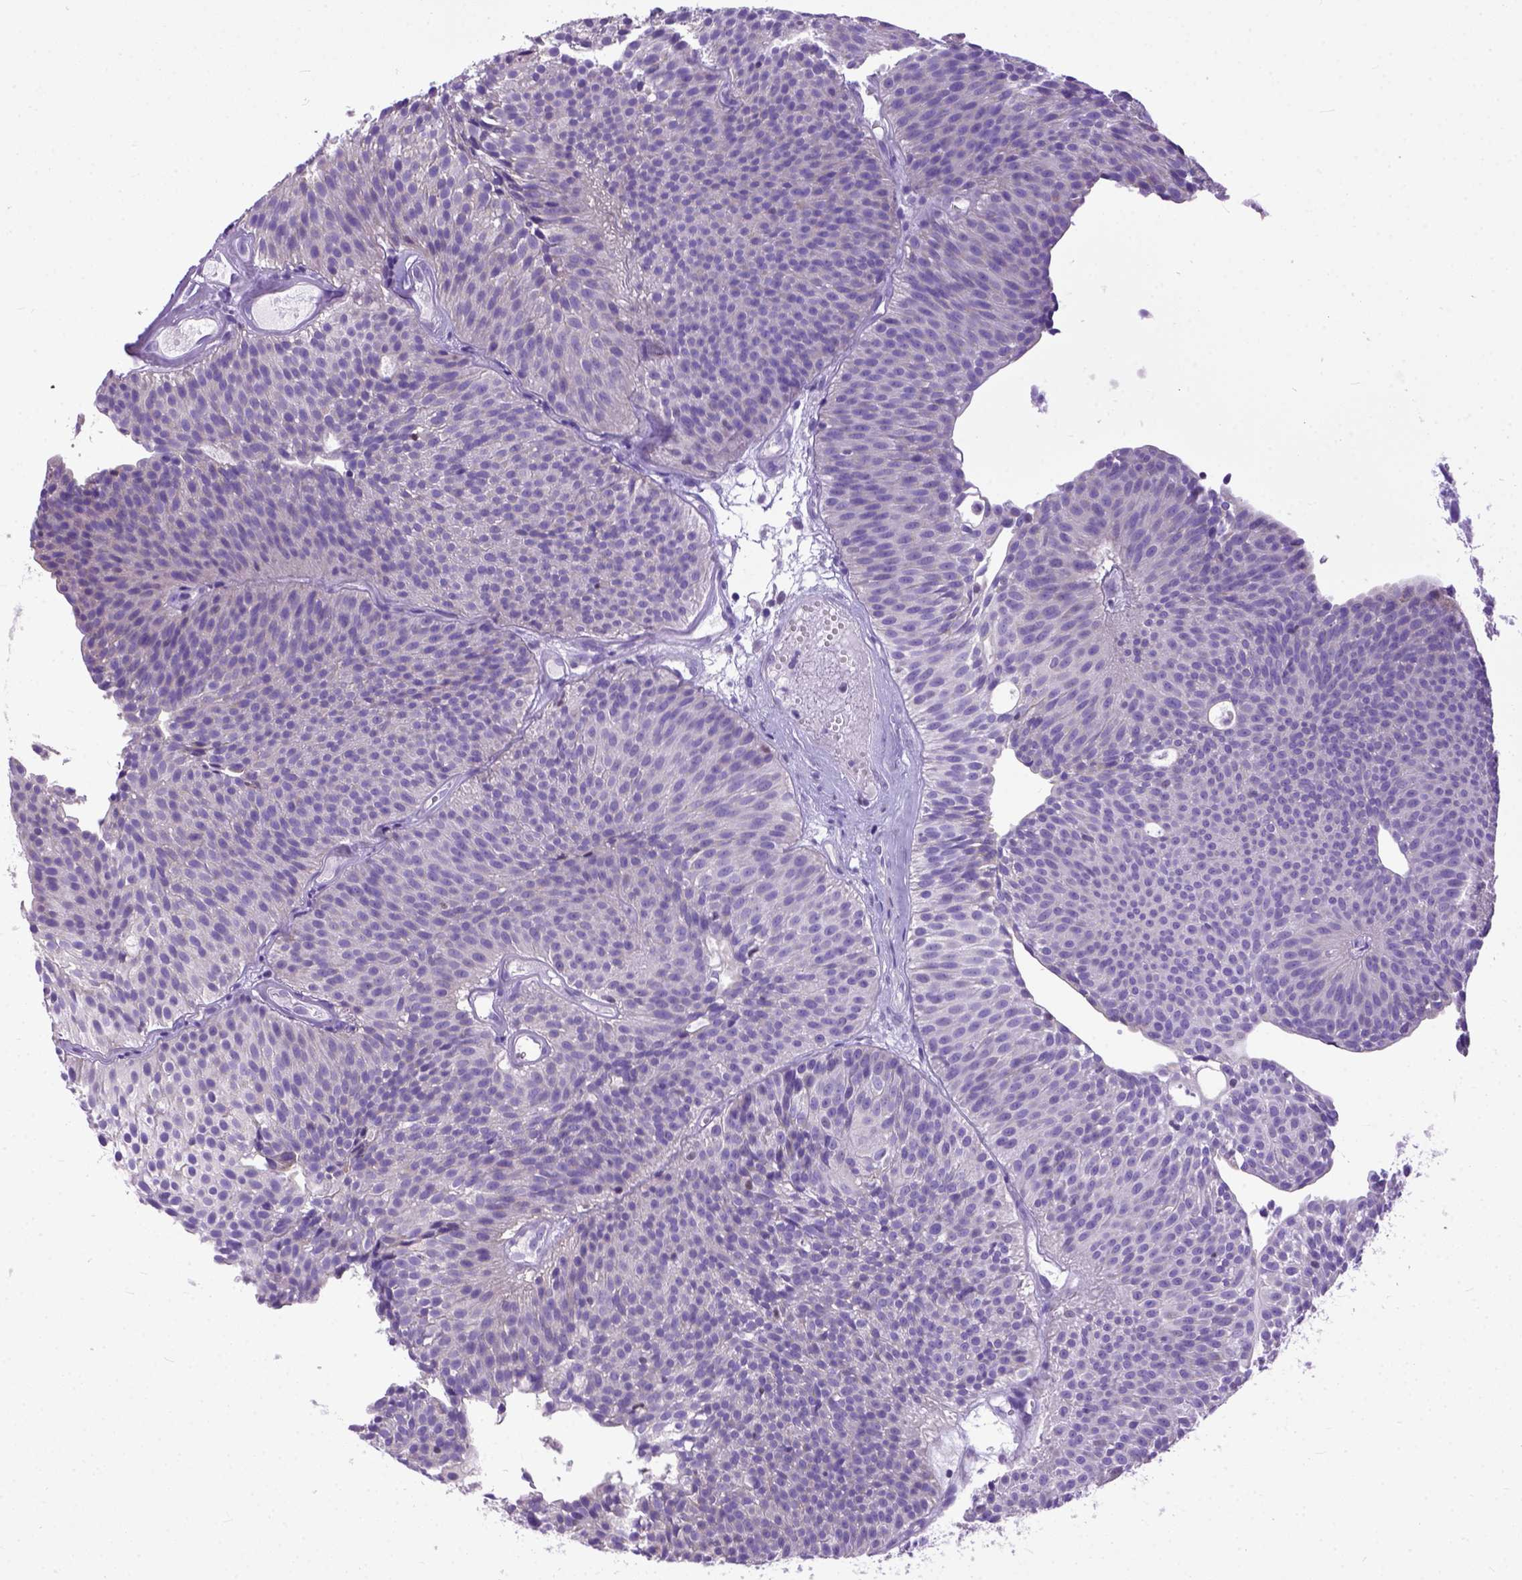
{"staining": {"intensity": "negative", "quantity": "none", "location": "none"}, "tissue": "urothelial cancer", "cell_type": "Tumor cells", "image_type": "cancer", "snomed": [{"axis": "morphology", "description": "Urothelial carcinoma, Low grade"}, {"axis": "topography", "description": "Urinary bladder"}], "caption": "Tumor cells show no significant protein expression in urothelial carcinoma (low-grade).", "gene": "CRB1", "patient": {"sex": "male", "age": 63}}